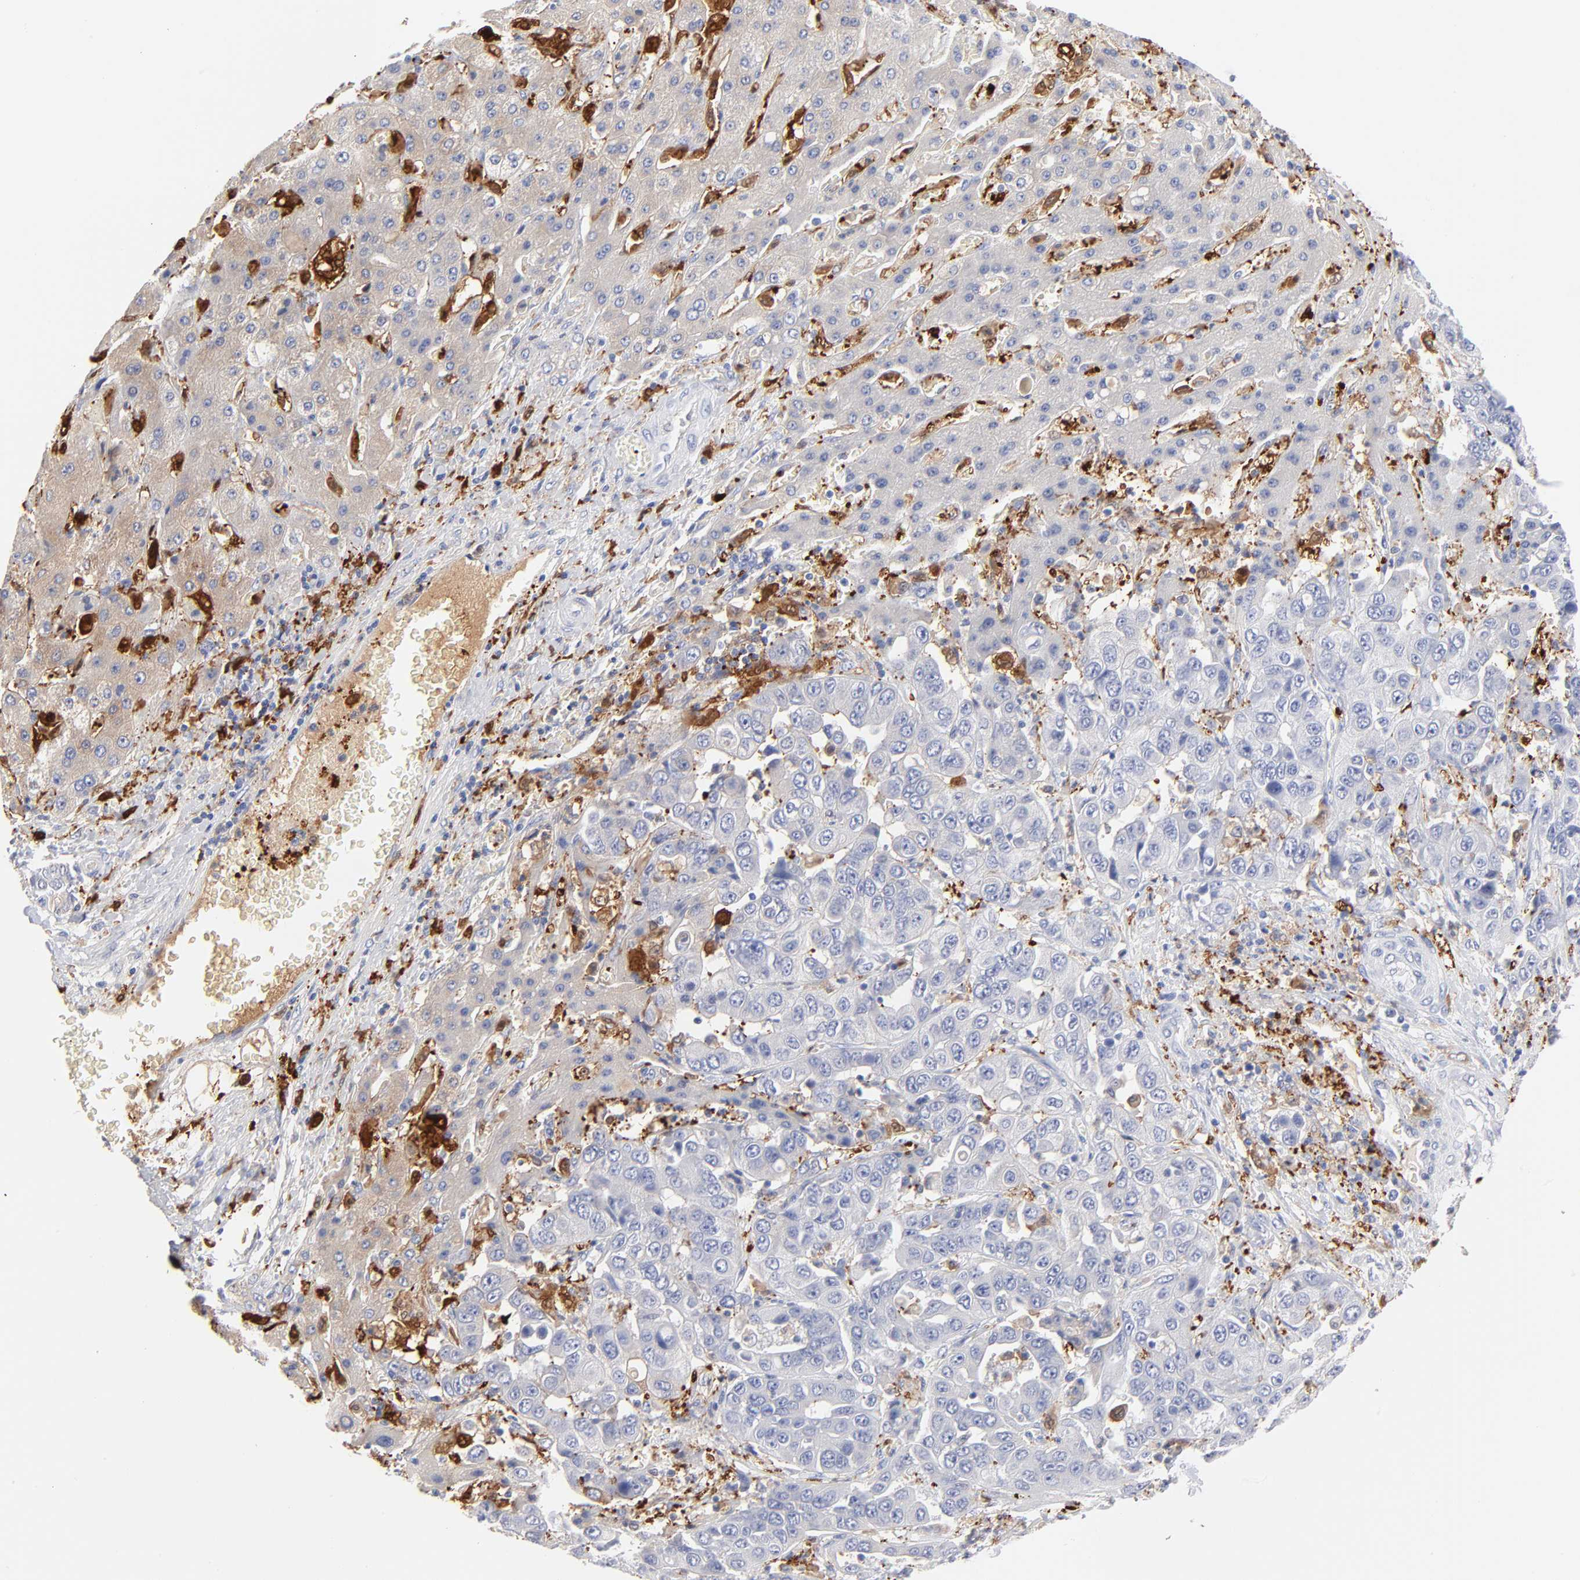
{"staining": {"intensity": "negative", "quantity": "none", "location": "none"}, "tissue": "liver cancer", "cell_type": "Tumor cells", "image_type": "cancer", "snomed": [{"axis": "morphology", "description": "Cholangiocarcinoma"}, {"axis": "topography", "description": "Liver"}], "caption": "High power microscopy histopathology image of an immunohistochemistry (IHC) histopathology image of liver cancer (cholangiocarcinoma), revealing no significant expression in tumor cells.", "gene": "IFIT2", "patient": {"sex": "female", "age": 52}}